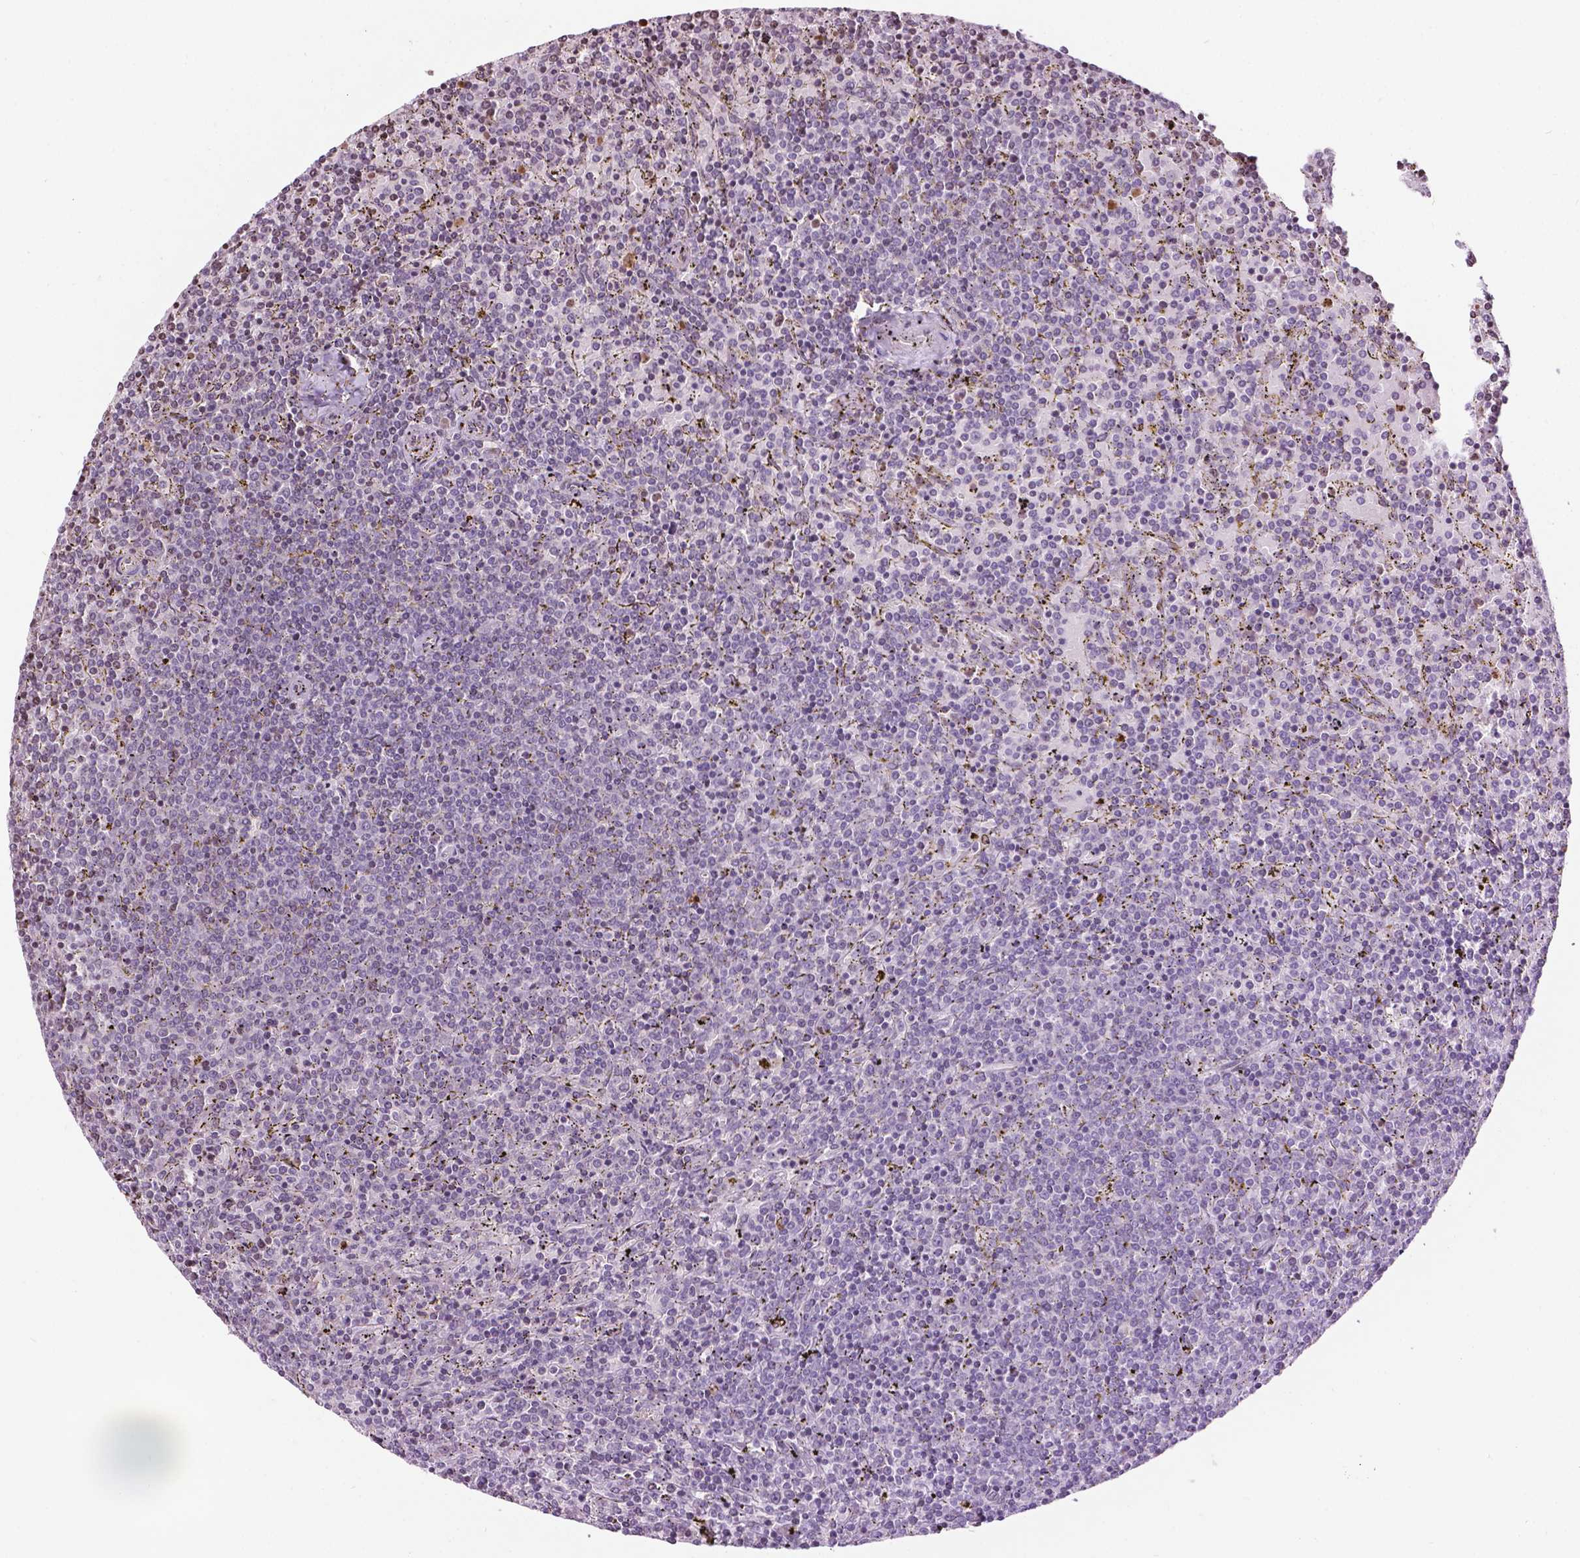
{"staining": {"intensity": "negative", "quantity": "none", "location": "none"}, "tissue": "lymphoma", "cell_type": "Tumor cells", "image_type": "cancer", "snomed": [{"axis": "morphology", "description": "Malignant lymphoma, non-Hodgkin's type, Low grade"}, {"axis": "topography", "description": "Spleen"}], "caption": "High power microscopy micrograph of an immunohistochemistry (IHC) micrograph of malignant lymphoma, non-Hodgkin's type (low-grade), revealing no significant staining in tumor cells.", "gene": "PTPN18", "patient": {"sex": "female", "age": 77}}